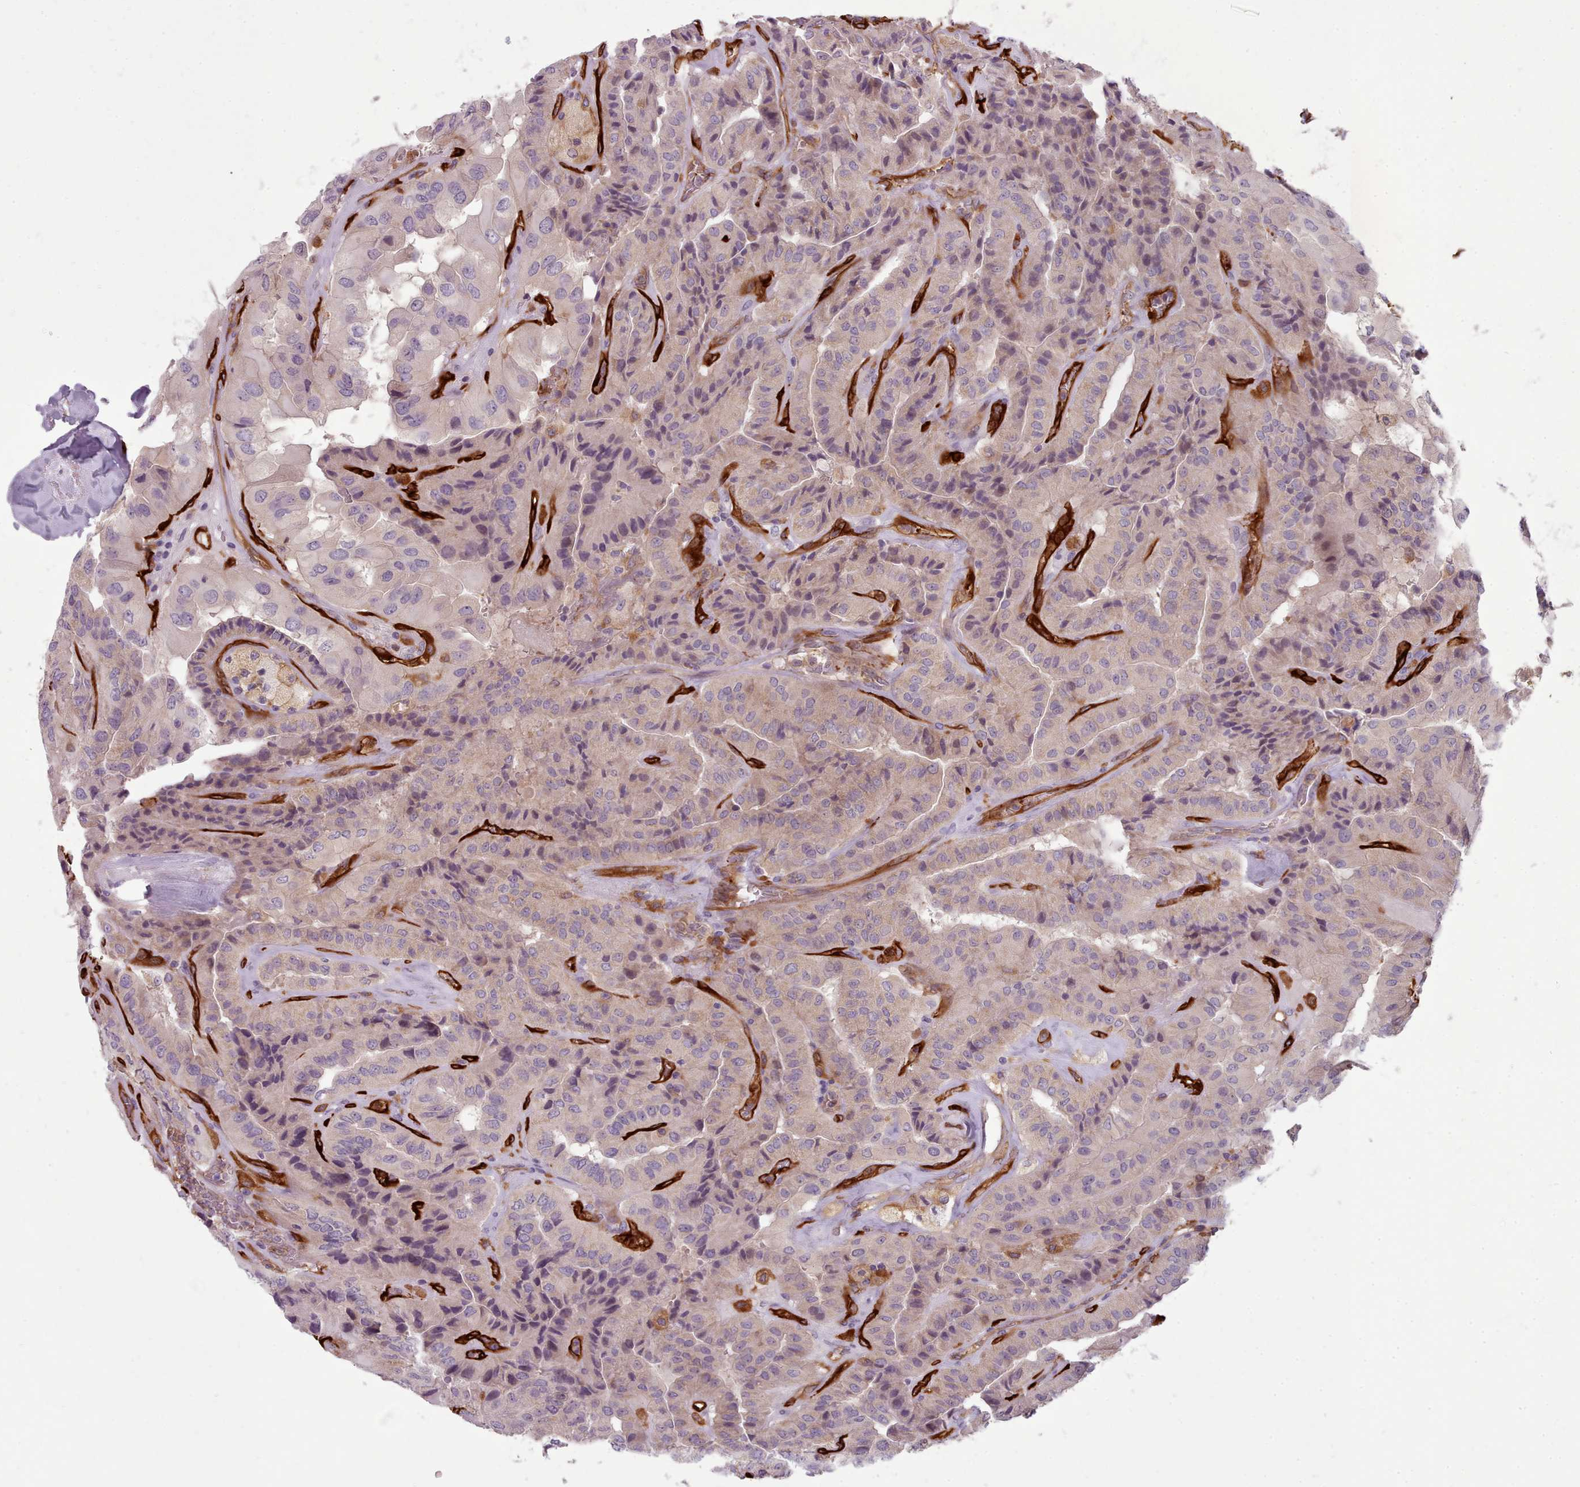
{"staining": {"intensity": "weak", "quantity": "<25%", "location": "cytoplasmic/membranous"}, "tissue": "thyroid cancer", "cell_type": "Tumor cells", "image_type": "cancer", "snomed": [{"axis": "morphology", "description": "Normal tissue, NOS"}, {"axis": "morphology", "description": "Papillary adenocarcinoma, NOS"}, {"axis": "topography", "description": "Thyroid gland"}], "caption": "Immunohistochemical staining of thyroid cancer demonstrates no significant staining in tumor cells.", "gene": "CD300LF", "patient": {"sex": "female", "age": 59}}